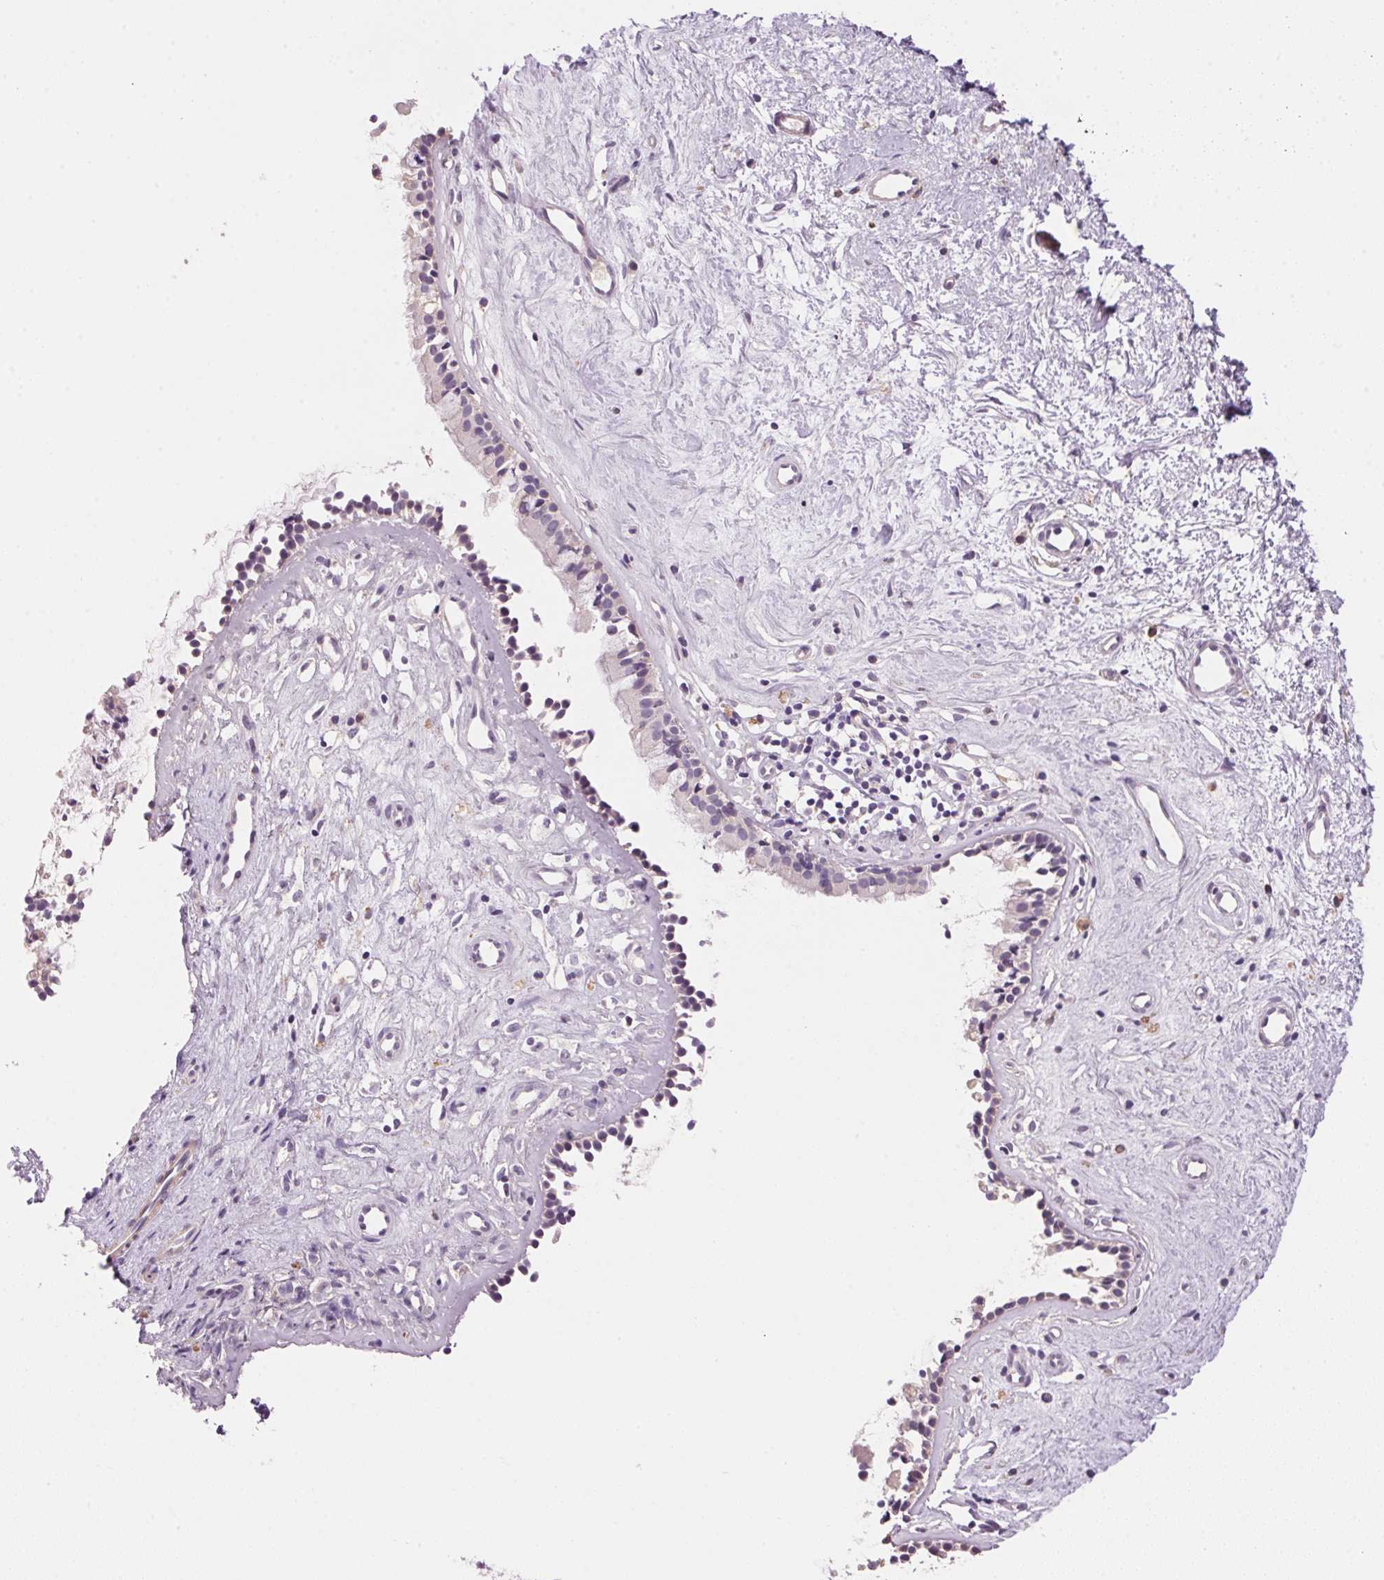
{"staining": {"intensity": "negative", "quantity": "none", "location": "none"}, "tissue": "nasopharynx", "cell_type": "Respiratory epithelial cells", "image_type": "normal", "snomed": [{"axis": "morphology", "description": "Normal tissue, NOS"}, {"axis": "topography", "description": "Nasopharynx"}], "caption": "An image of nasopharynx stained for a protein displays no brown staining in respiratory epithelial cells. (DAB immunohistochemistry visualized using brightfield microscopy, high magnification).", "gene": "LYZL6", "patient": {"sex": "female", "age": 52}}